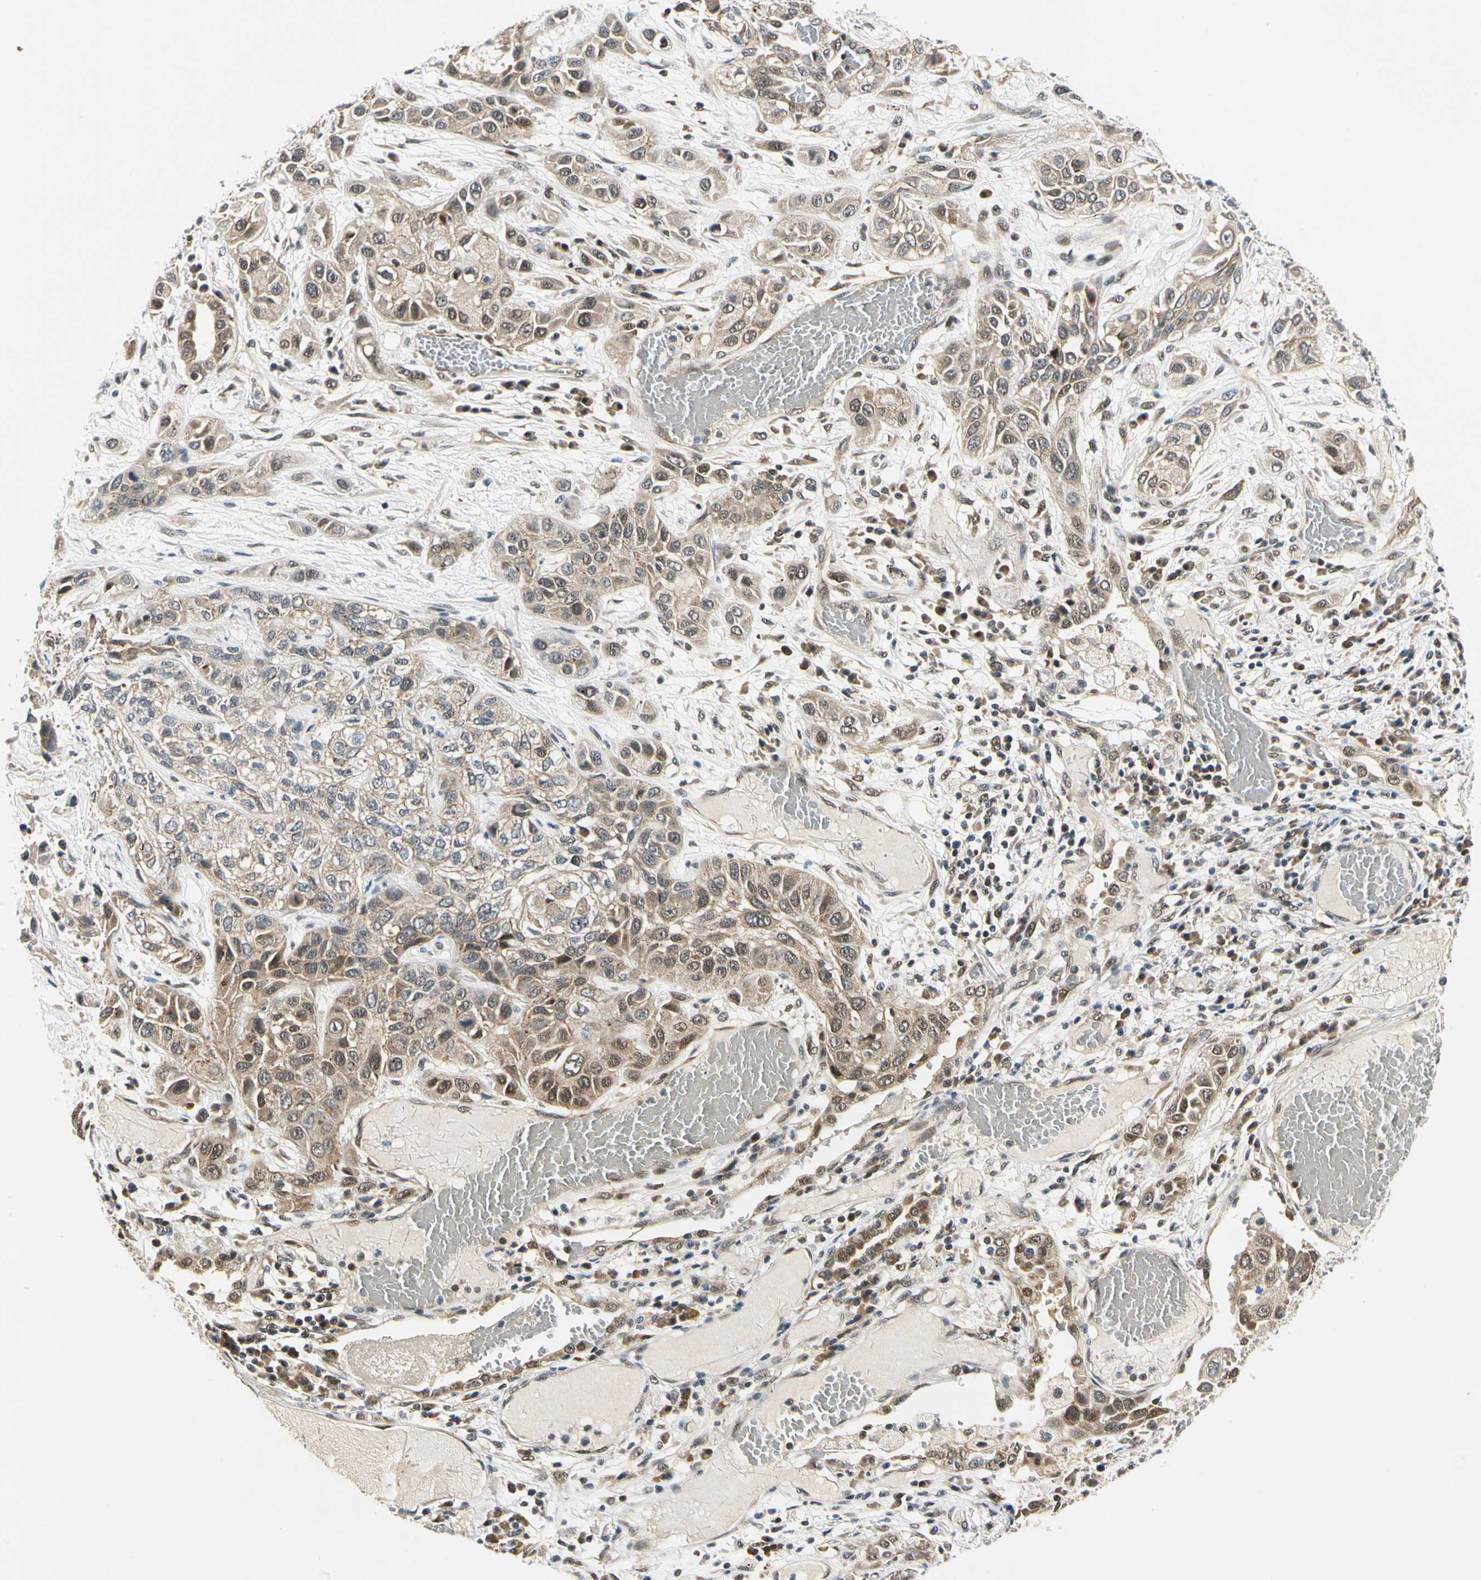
{"staining": {"intensity": "moderate", "quantity": "25%-75%", "location": "cytoplasmic/membranous"}, "tissue": "lung cancer", "cell_type": "Tumor cells", "image_type": "cancer", "snomed": [{"axis": "morphology", "description": "Squamous cell carcinoma, NOS"}, {"axis": "topography", "description": "Lung"}], "caption": "The histopathology image demonstrates staining of squamous cell carcinoma (lung), revealing moderate cytoplasmic/membranous protein positivity (brown color) within tumor cells.", "gene": "PDK2", "patient": {"sex": "male", "age": 71}}